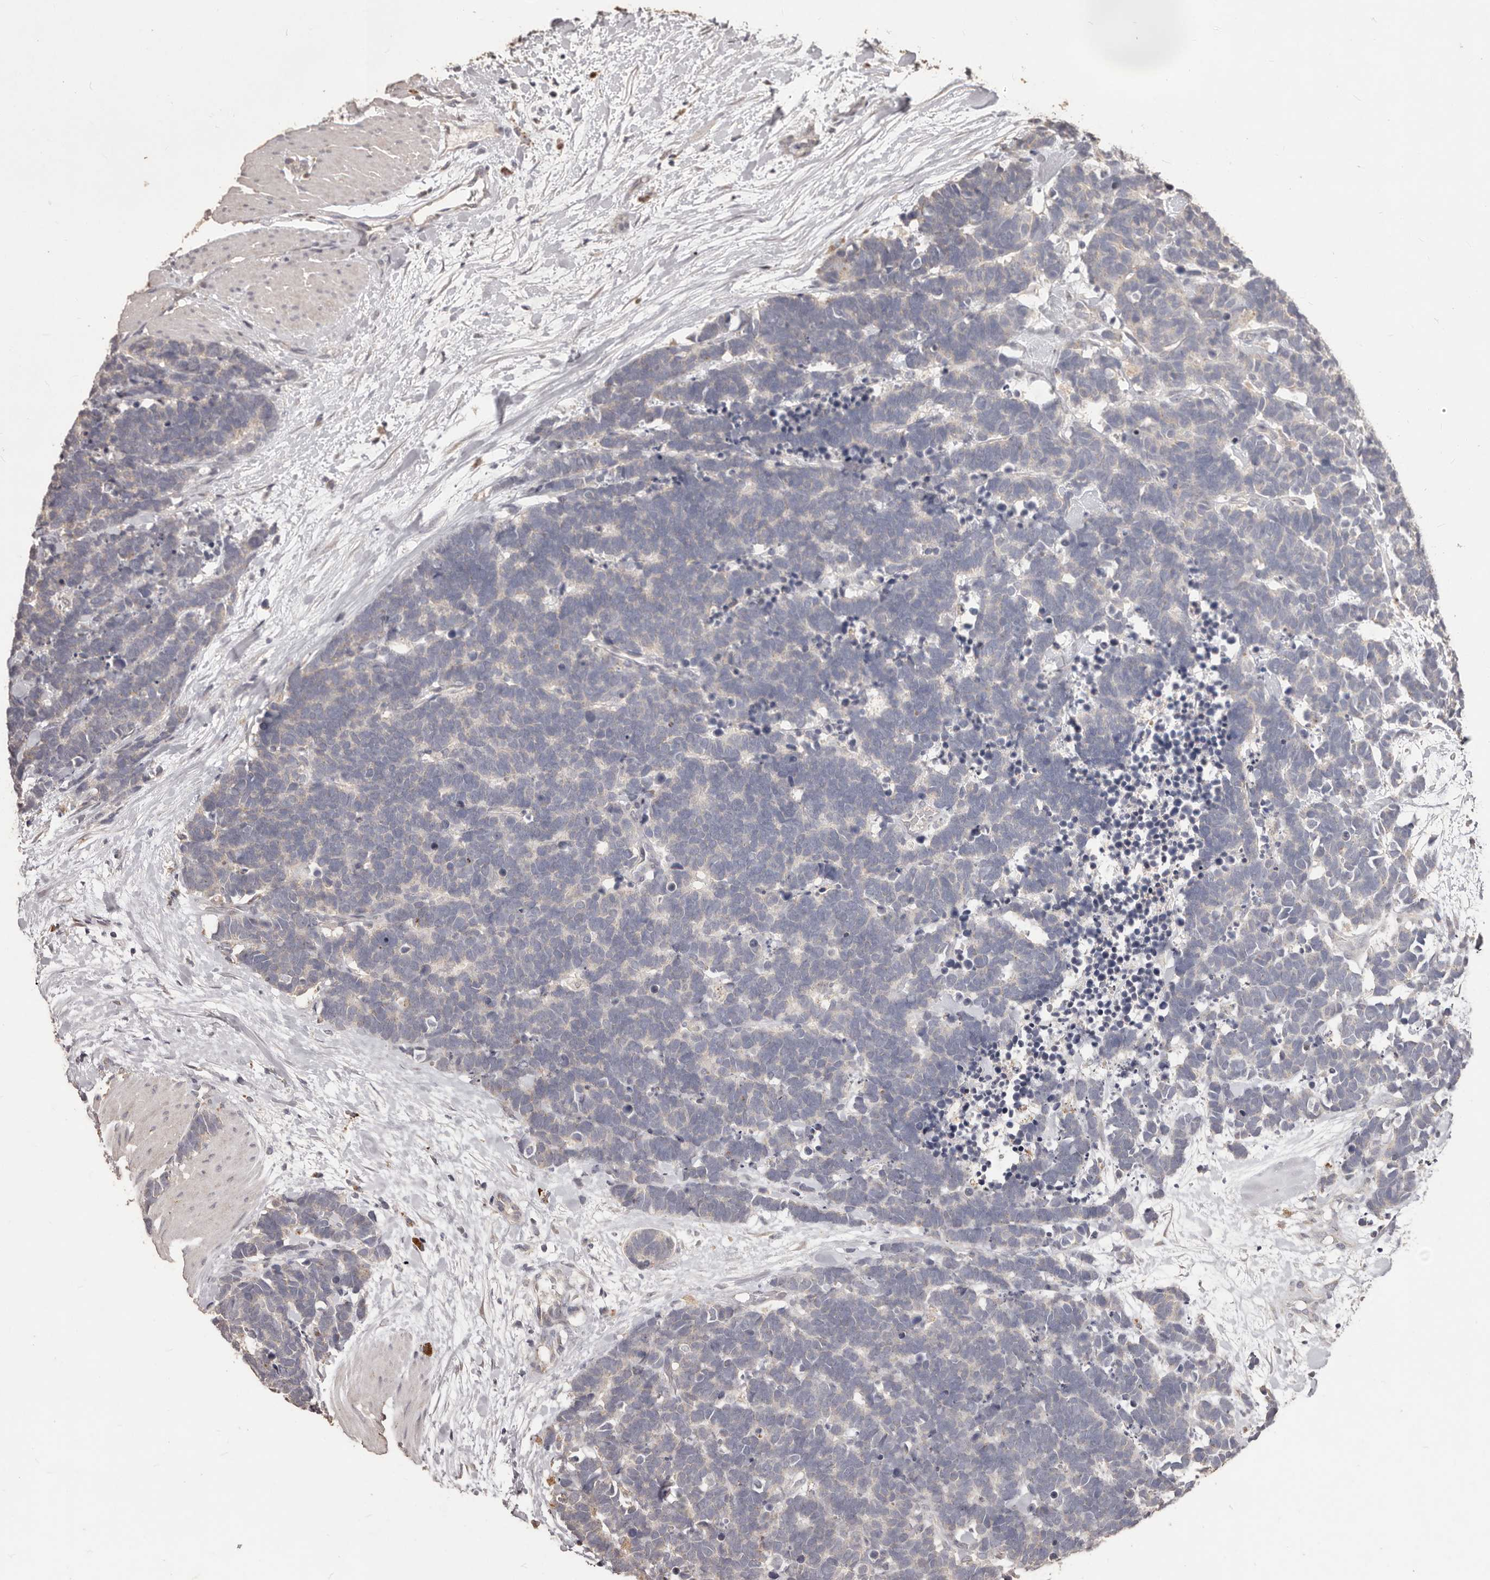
{"staining": {"intensity": "negative", "quantity": "none", "location": "none"}, "tissue": "carcinoid", "cell_type": "Tumor cells", "image_type": "cancer", "snomed": [{"axis": "morphology", "description": "Carcinoma, NOS"}, {"axis": "morphology", "description": "Carcinoid, malignant, NOS"}, {"axis": "topography", "description": "Urinary bladder"}], "caption": "A high-resolution micrograph shows immunohistochemistry staining of carcinoid, which displays no significant staining in tumor cells.", "gene": "PRSS27", "patient": {"sex": "male", "age": 57}}